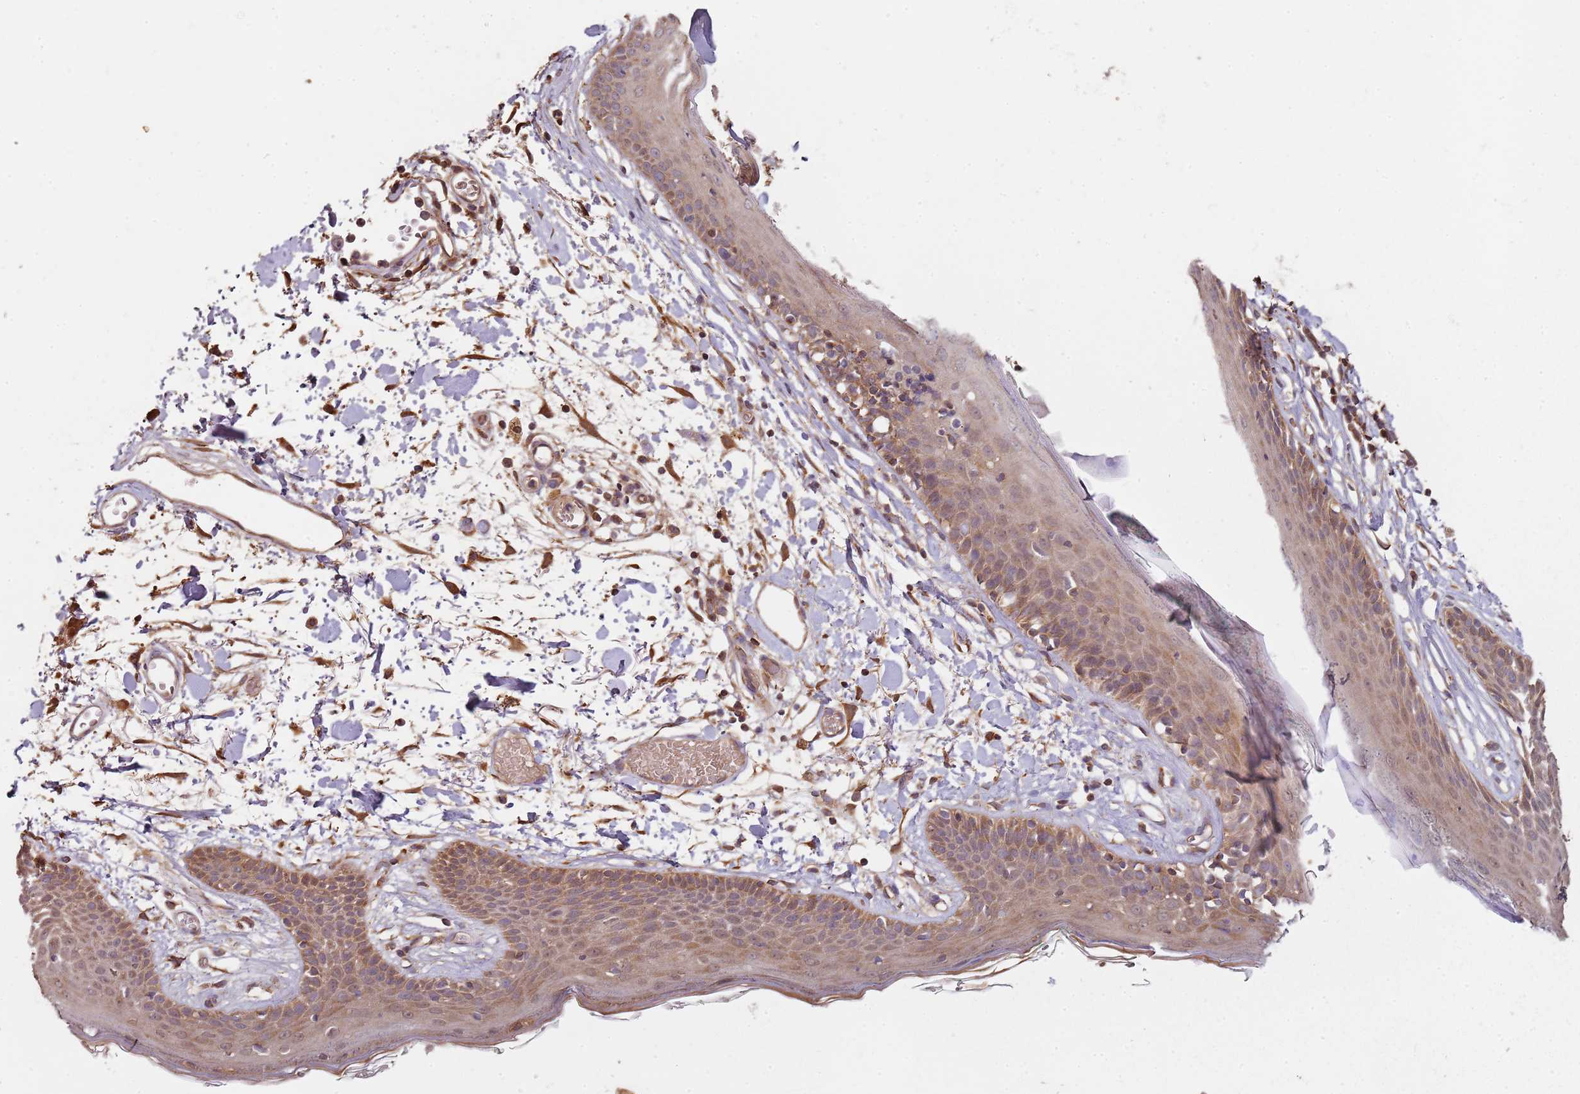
{"staining": {"intensity": "moderate", "quantity": ">75%", "location": "cytoplasmic/membranous"}, "tissue": "skin", "cell_type": "Fibroblasts", "image_type": "normal", "snomed": [{"axis": "morphology", "description": "Normal tissue, NOS"}, {"axis": "topography", "description": "Skin"}], "caption": "Normal skin was stained to show a protein in brown. There is medium levels of moderate cytoplasmic/membranous expression in about >75% of fibroblasts.", "gene": "SCGB2B2", "patient": {"sex": "male", "age": 79}}